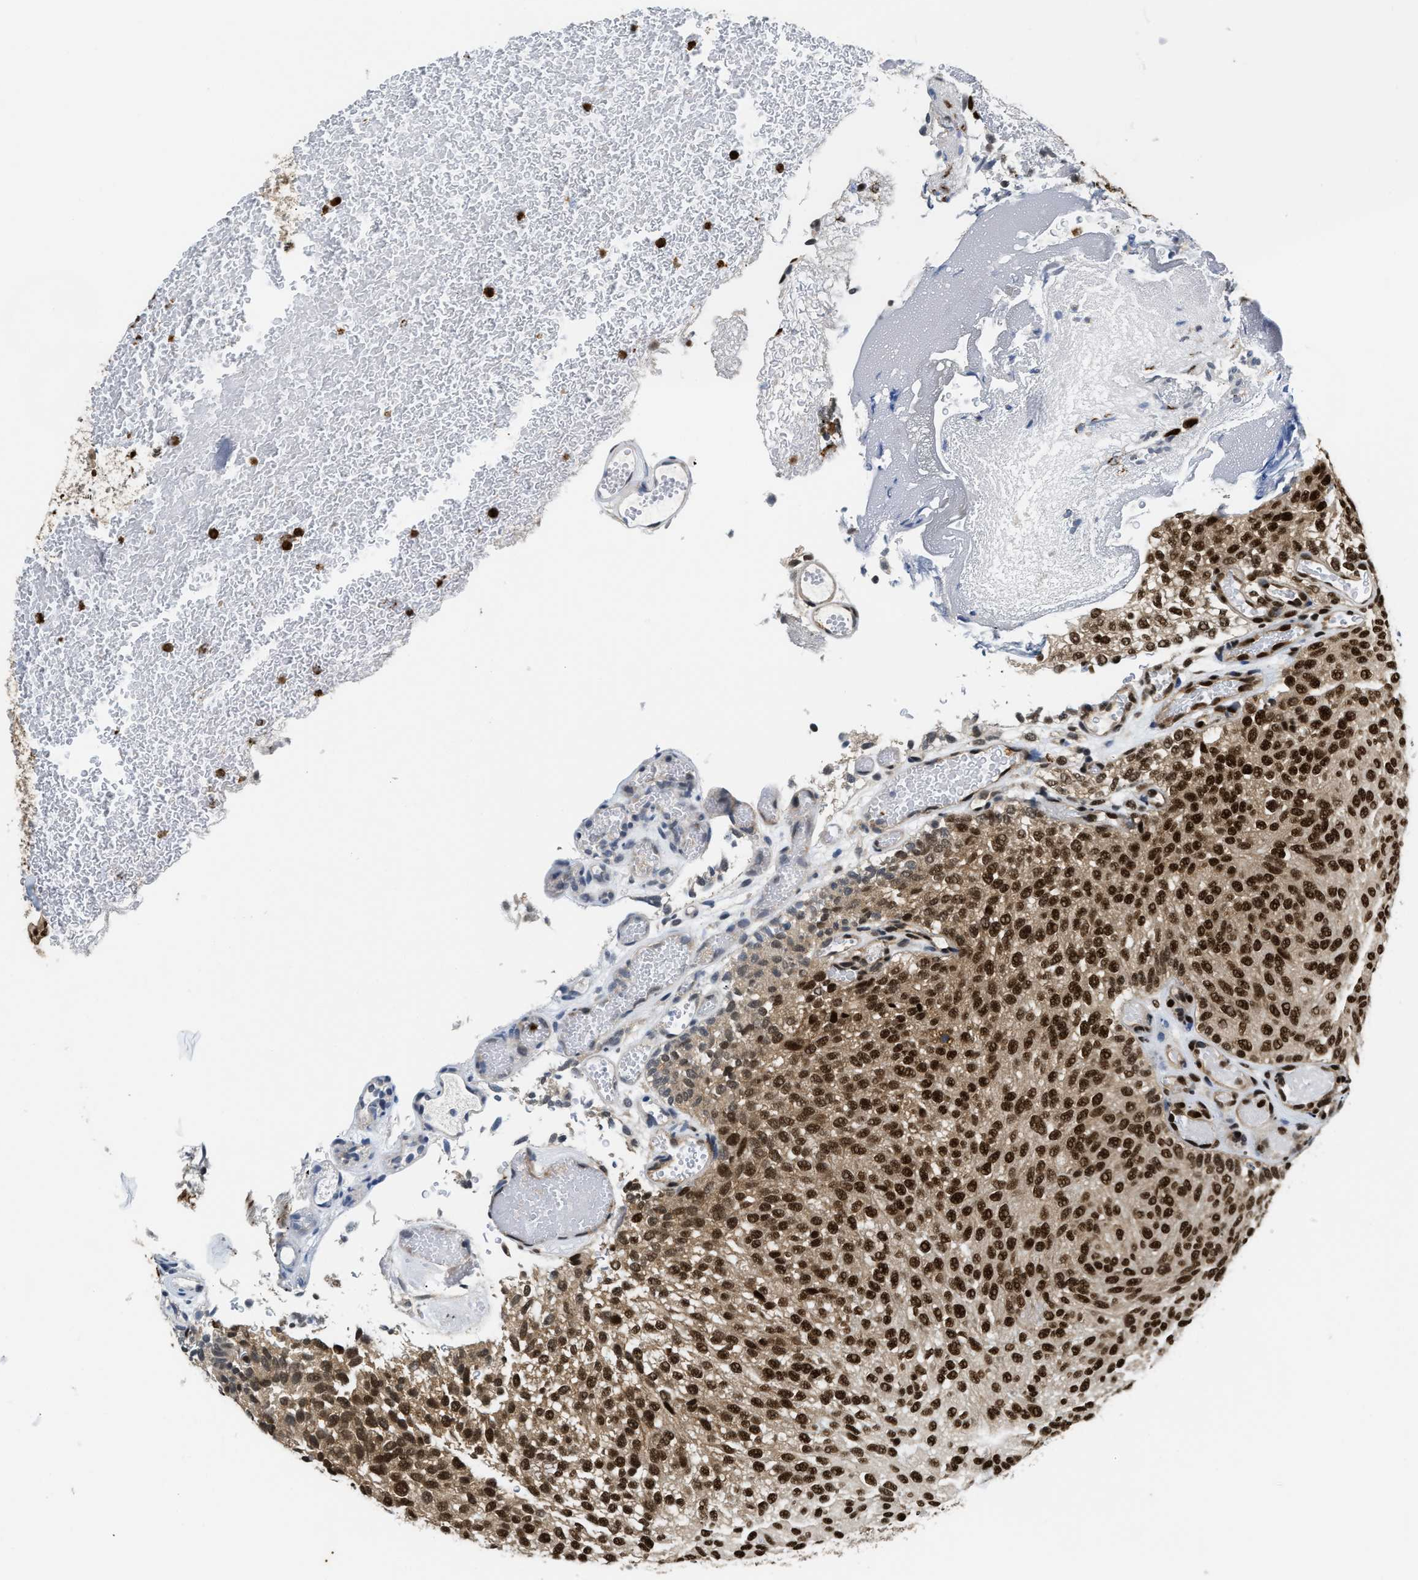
{"staining": {"intensity": "strong", "quantity": ">75%", "location": "cytoplasmic/membranous,nuclear"}, "tissue": "urothelial cancer", "cell_type": "Tumor cells", "image_type": "cancer", "snomed": [{"axis": "morphology", "description": "Urothelial carcinoma, Low grade"}, {"axis": "topography", "description": "Urinary bladder"}], "caption": "Approximately >75% of tumor cells in human urothelial carcinoma (low-grade) display strong cytoplasmic/membranous and nuclear protein staining as visualized by brown immunohistochemical staining.", "gene": "CCNDBP1", "patient": {"sex": "male", "age": 78}}